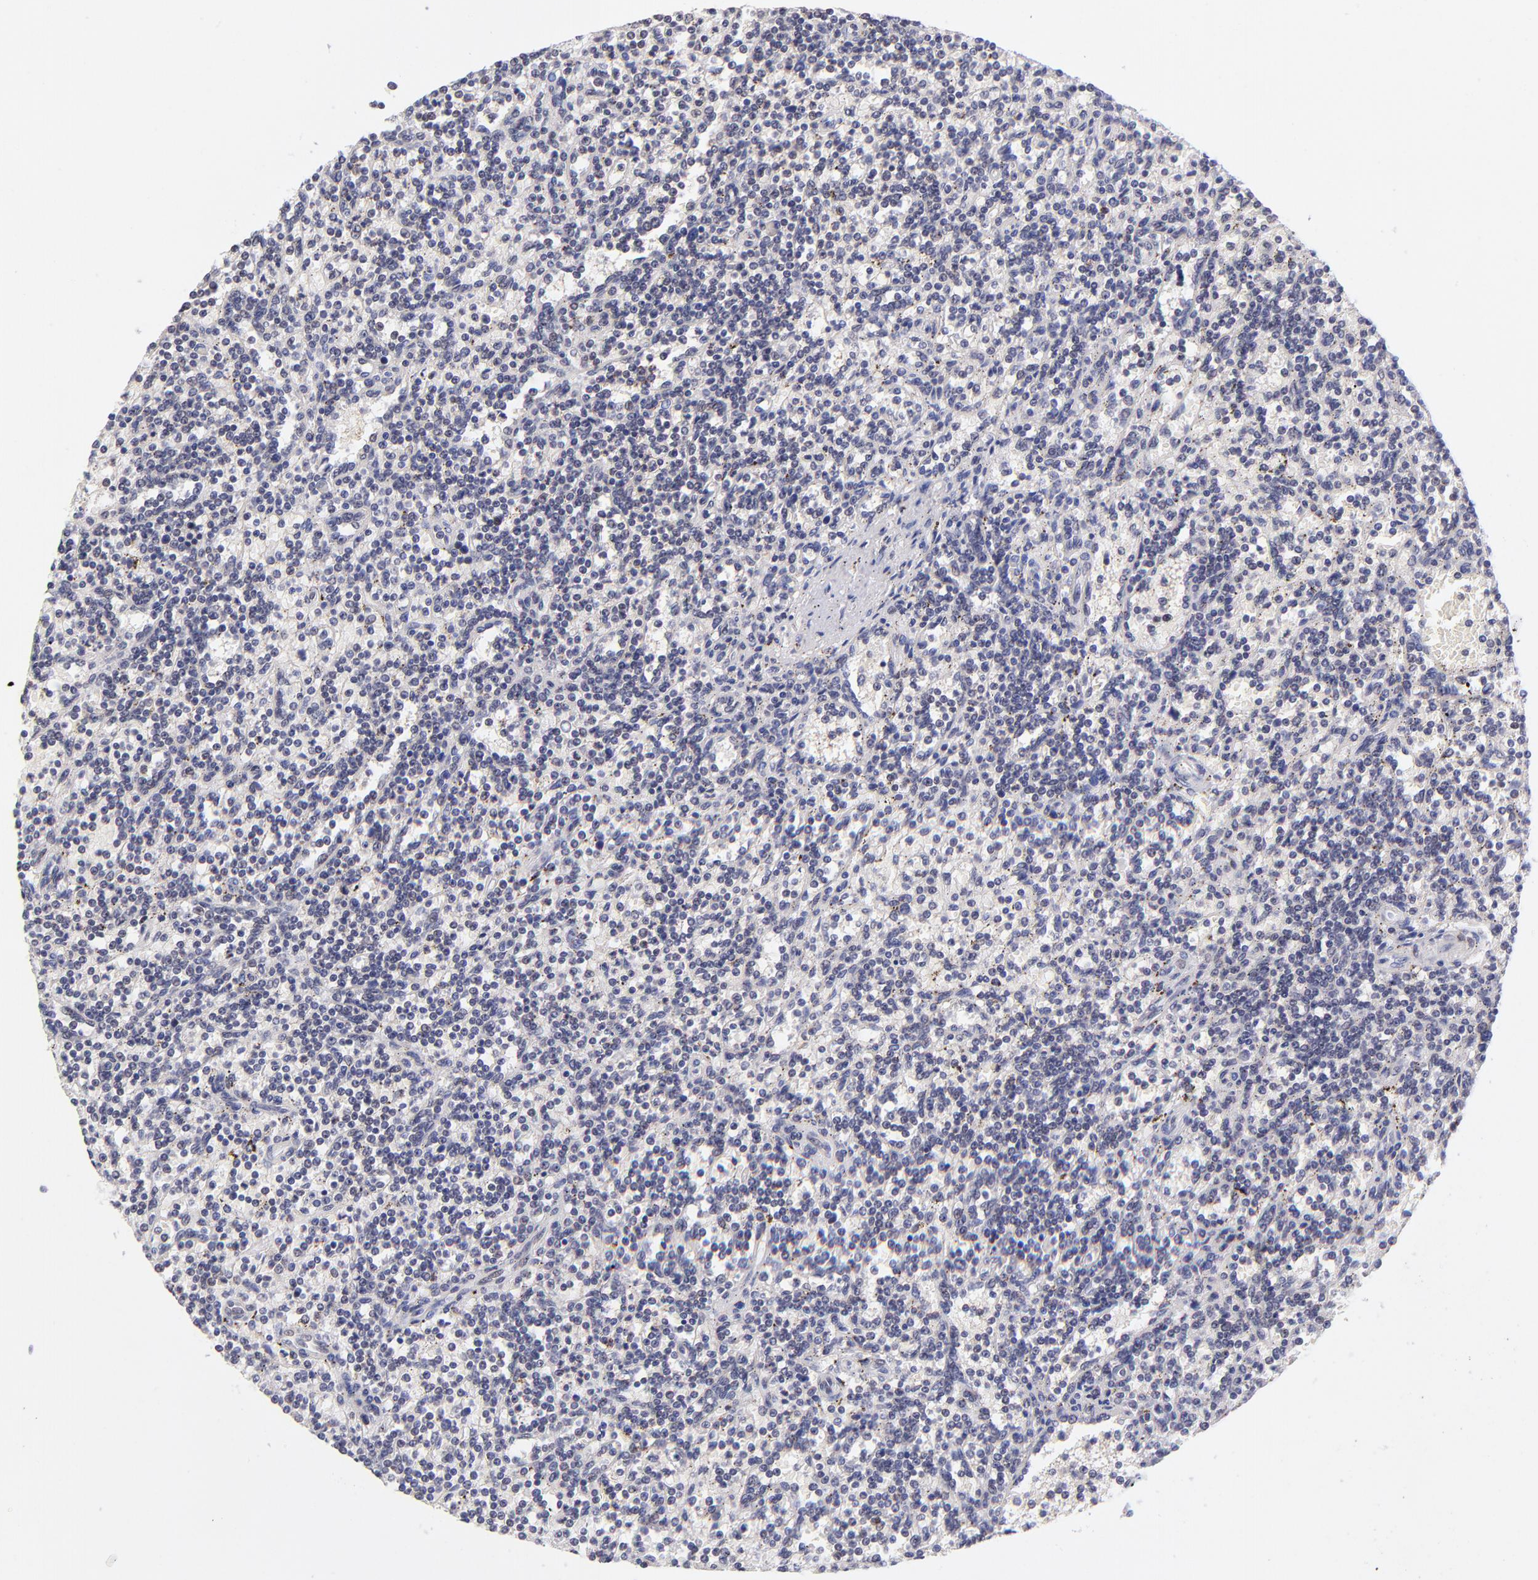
{"staining": {"intensity": "negative", "quantity": "none", "location": "none"}, "tissue": "lymphoma", "cell_type": "Tumor cells", "image_type": "cancer", "snomed": [{"axis": "morphology", "description": "Malignant lymphoma, non-Hodgkin's type, Low grade"}, {"axis": "topography", "description": "Spleen"}], "caption": "Tumor cells show no significant staining in lymphoma.", "gene": "SOX6", "patient": {"sex": "male", "age": 73}}